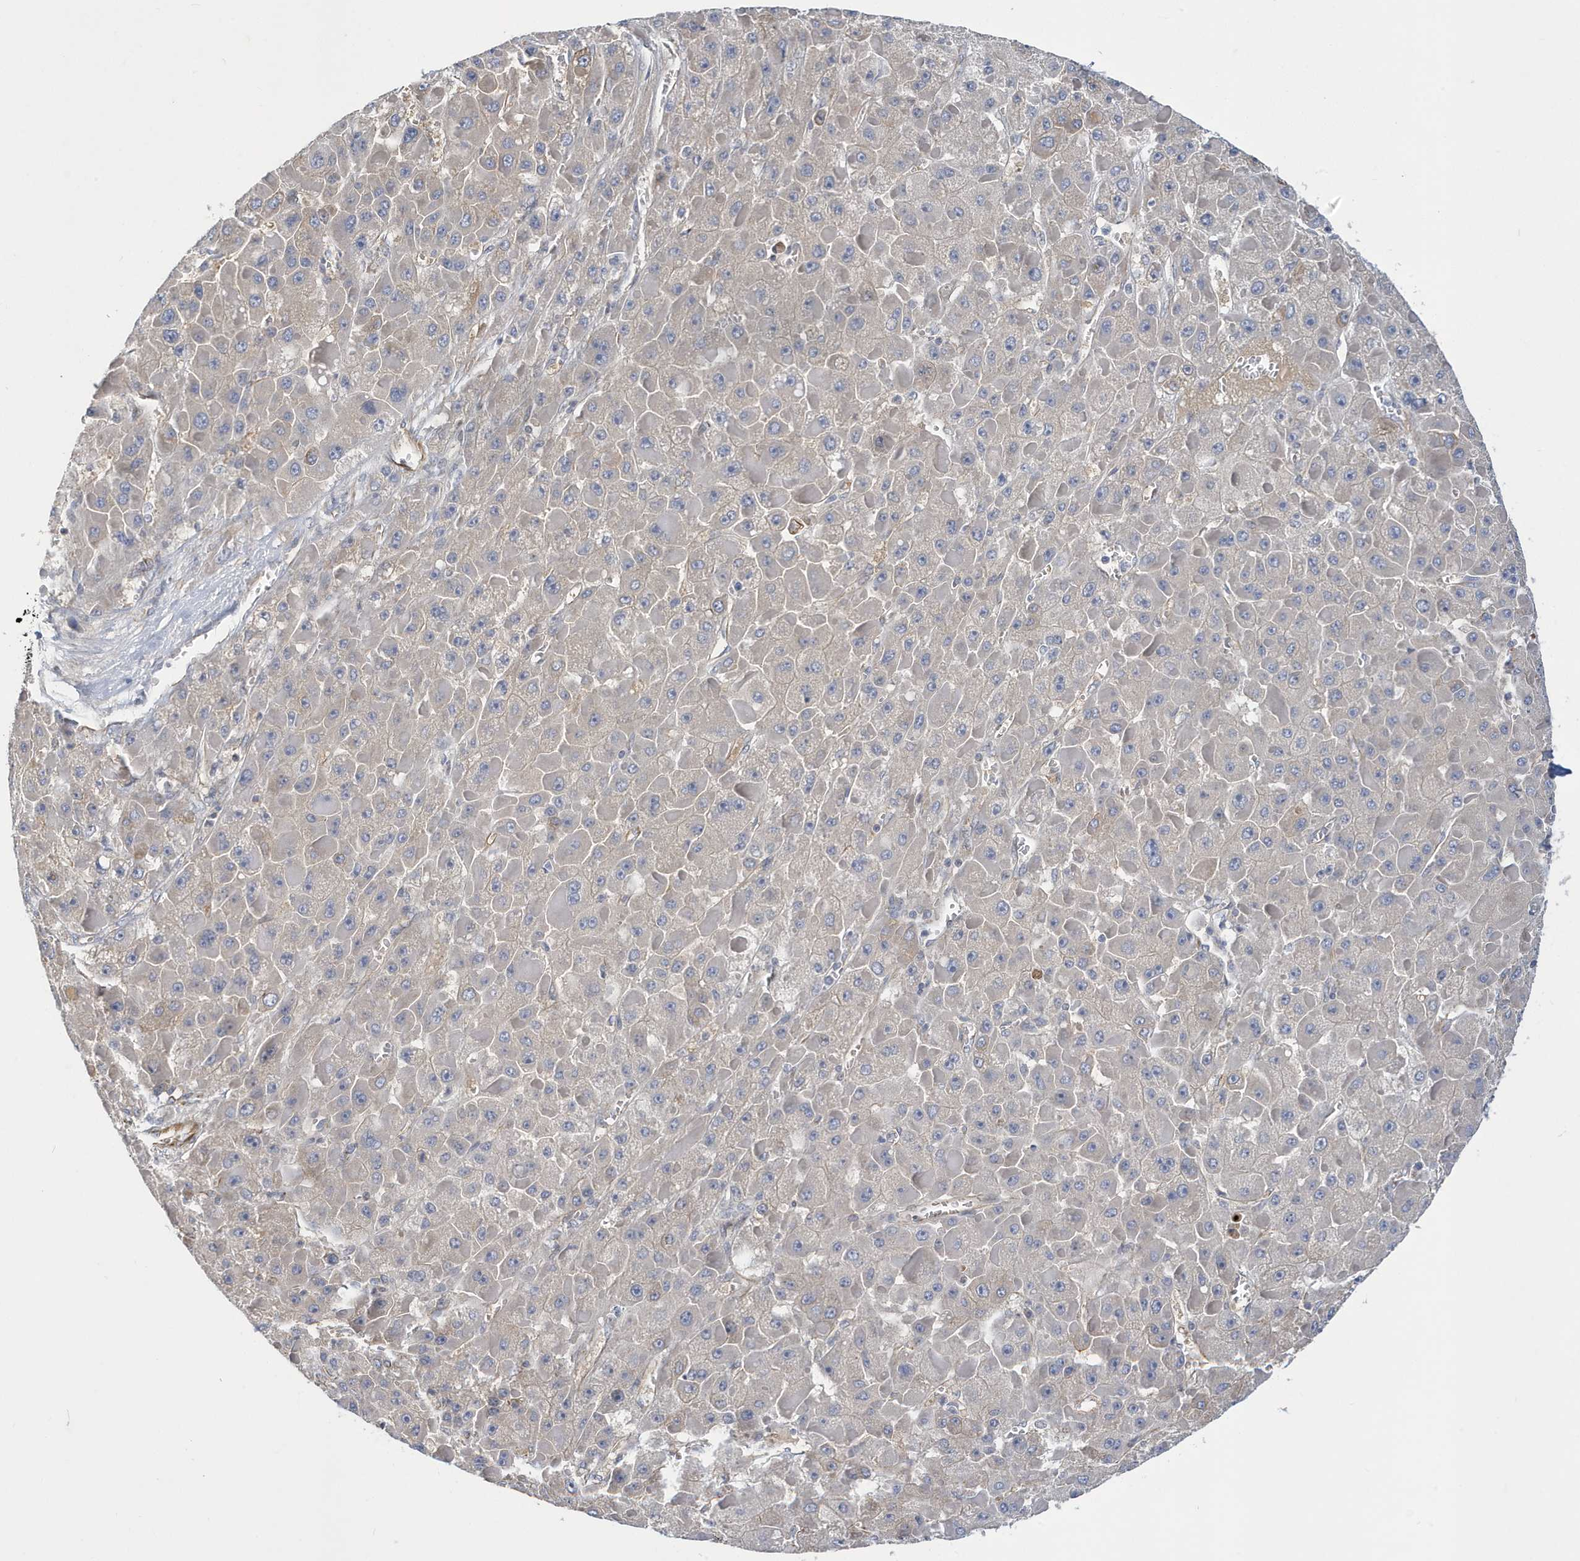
{"staining": {"intensity": "weak", "quantity": ">75%", "location": "cytoplasmic/membranous"}, "tissue": "liver cancer", "cell_type": "Tumor cells", "image_type": "cancer", "snomed": [{"axis": "morphology", "description": "Carcinoma, Hepatocellular, NOS"}, {"axis": "topography", "description": "Liver"}], "caption": "Liver cancer (hepatocellular carcinoma) was stained to show a protein in brown. There is low levels of weak cytoplasmic/membranous staining in about >75% of tumor cells. (DAB = brown stain, brightfield microscopy at high magnification).", "gene": "ZNF654", "patient": {"sex": "female", "age": 73}}